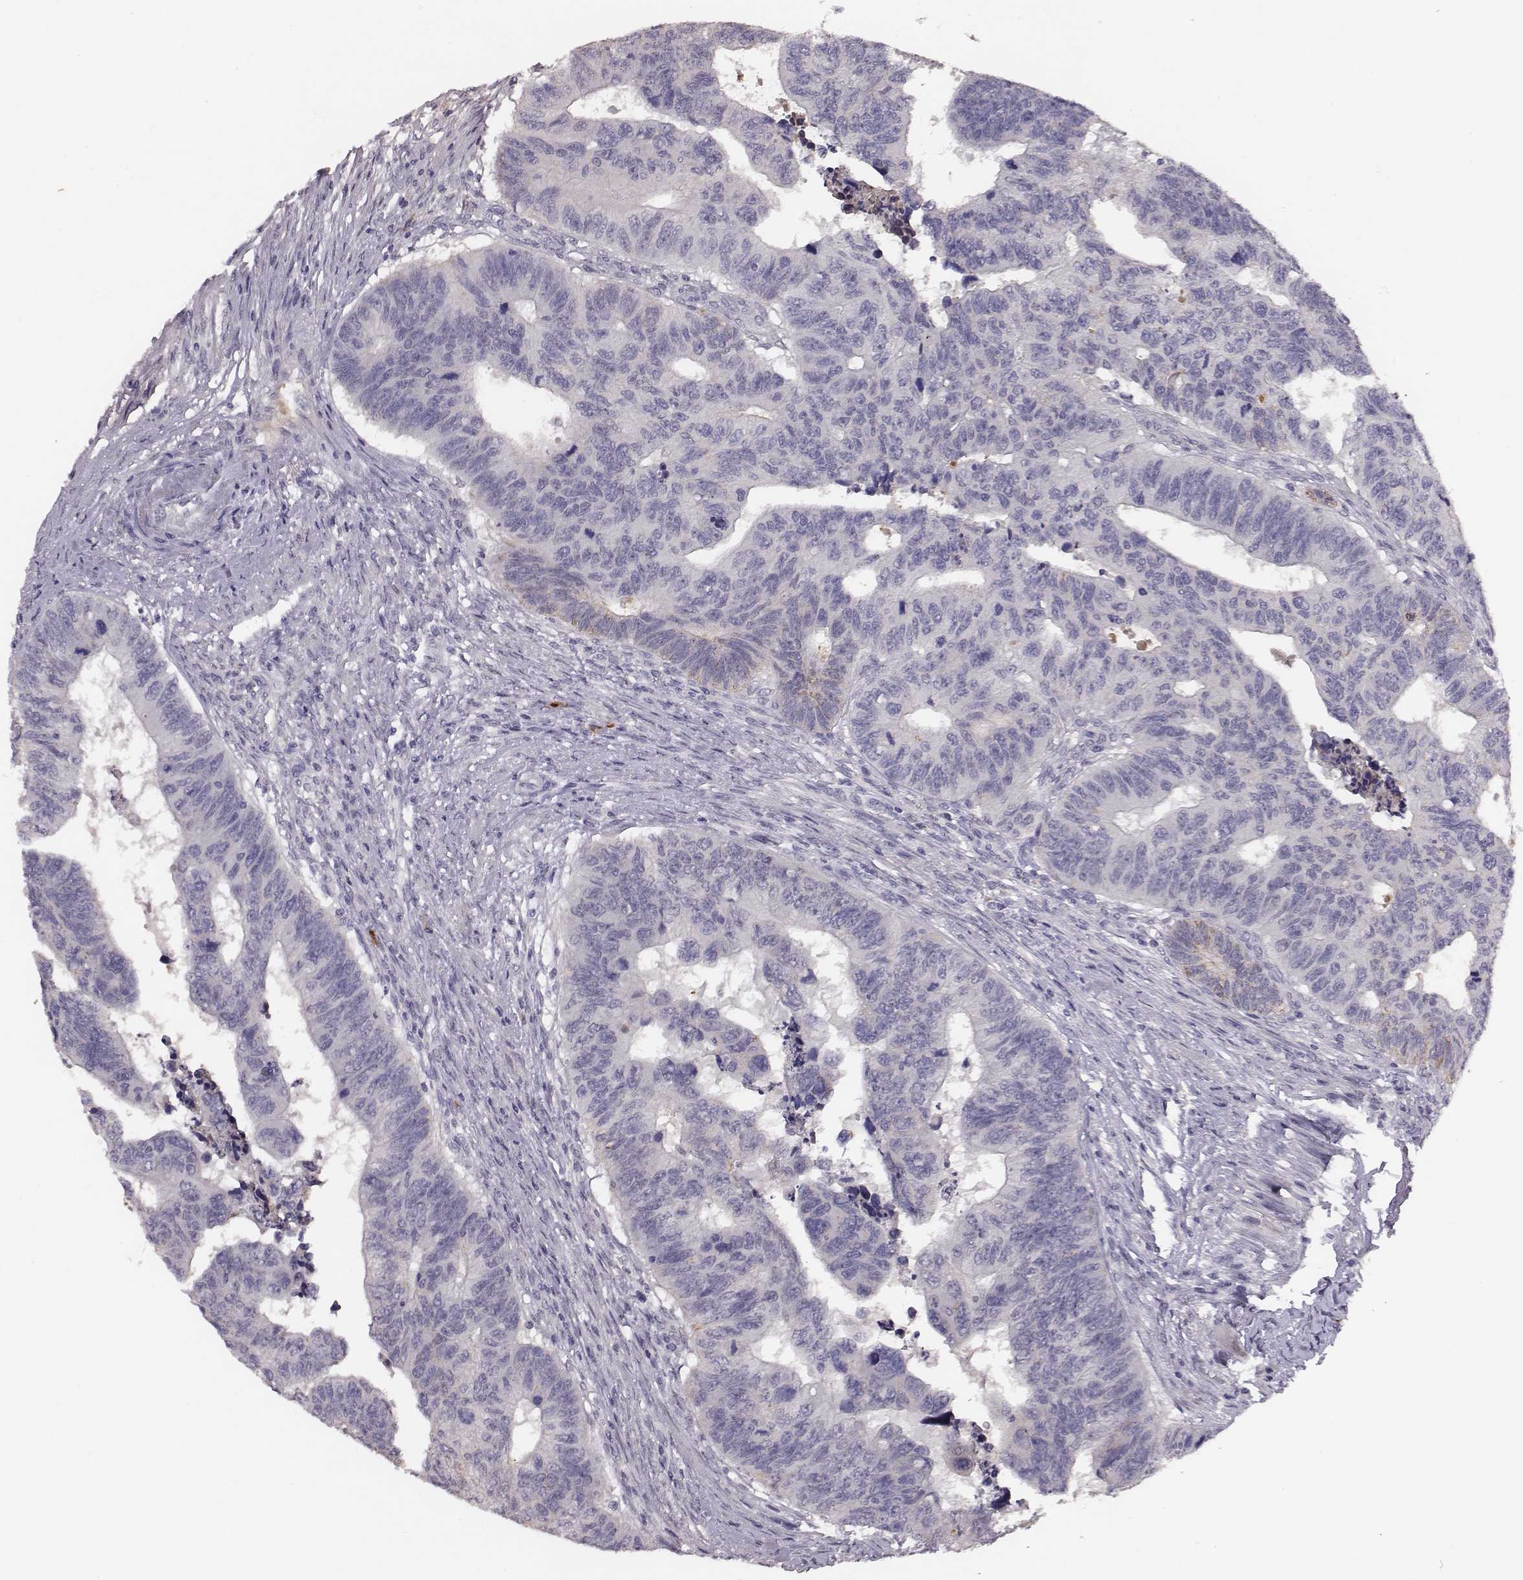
{"staining": {"intensity": "negative", "quantity": "none", "location": "none"}, "tissue": "colorectal cancer", "cell_type": "Tumor cells", "image_type": "cancer", "snomed": [{"axis": "morphology", "description": "Adenocarcinoma, NOS"}, {"axis": "topography", "description": "Rectum"}], "caption": "Immunohistochemistry histopathology image of colorectal cancer stained for a protein (brown), which reveals no staining in tumor cells.", "gene": "SLC22A6", "patient": {"sex": "female", "age": 85}}